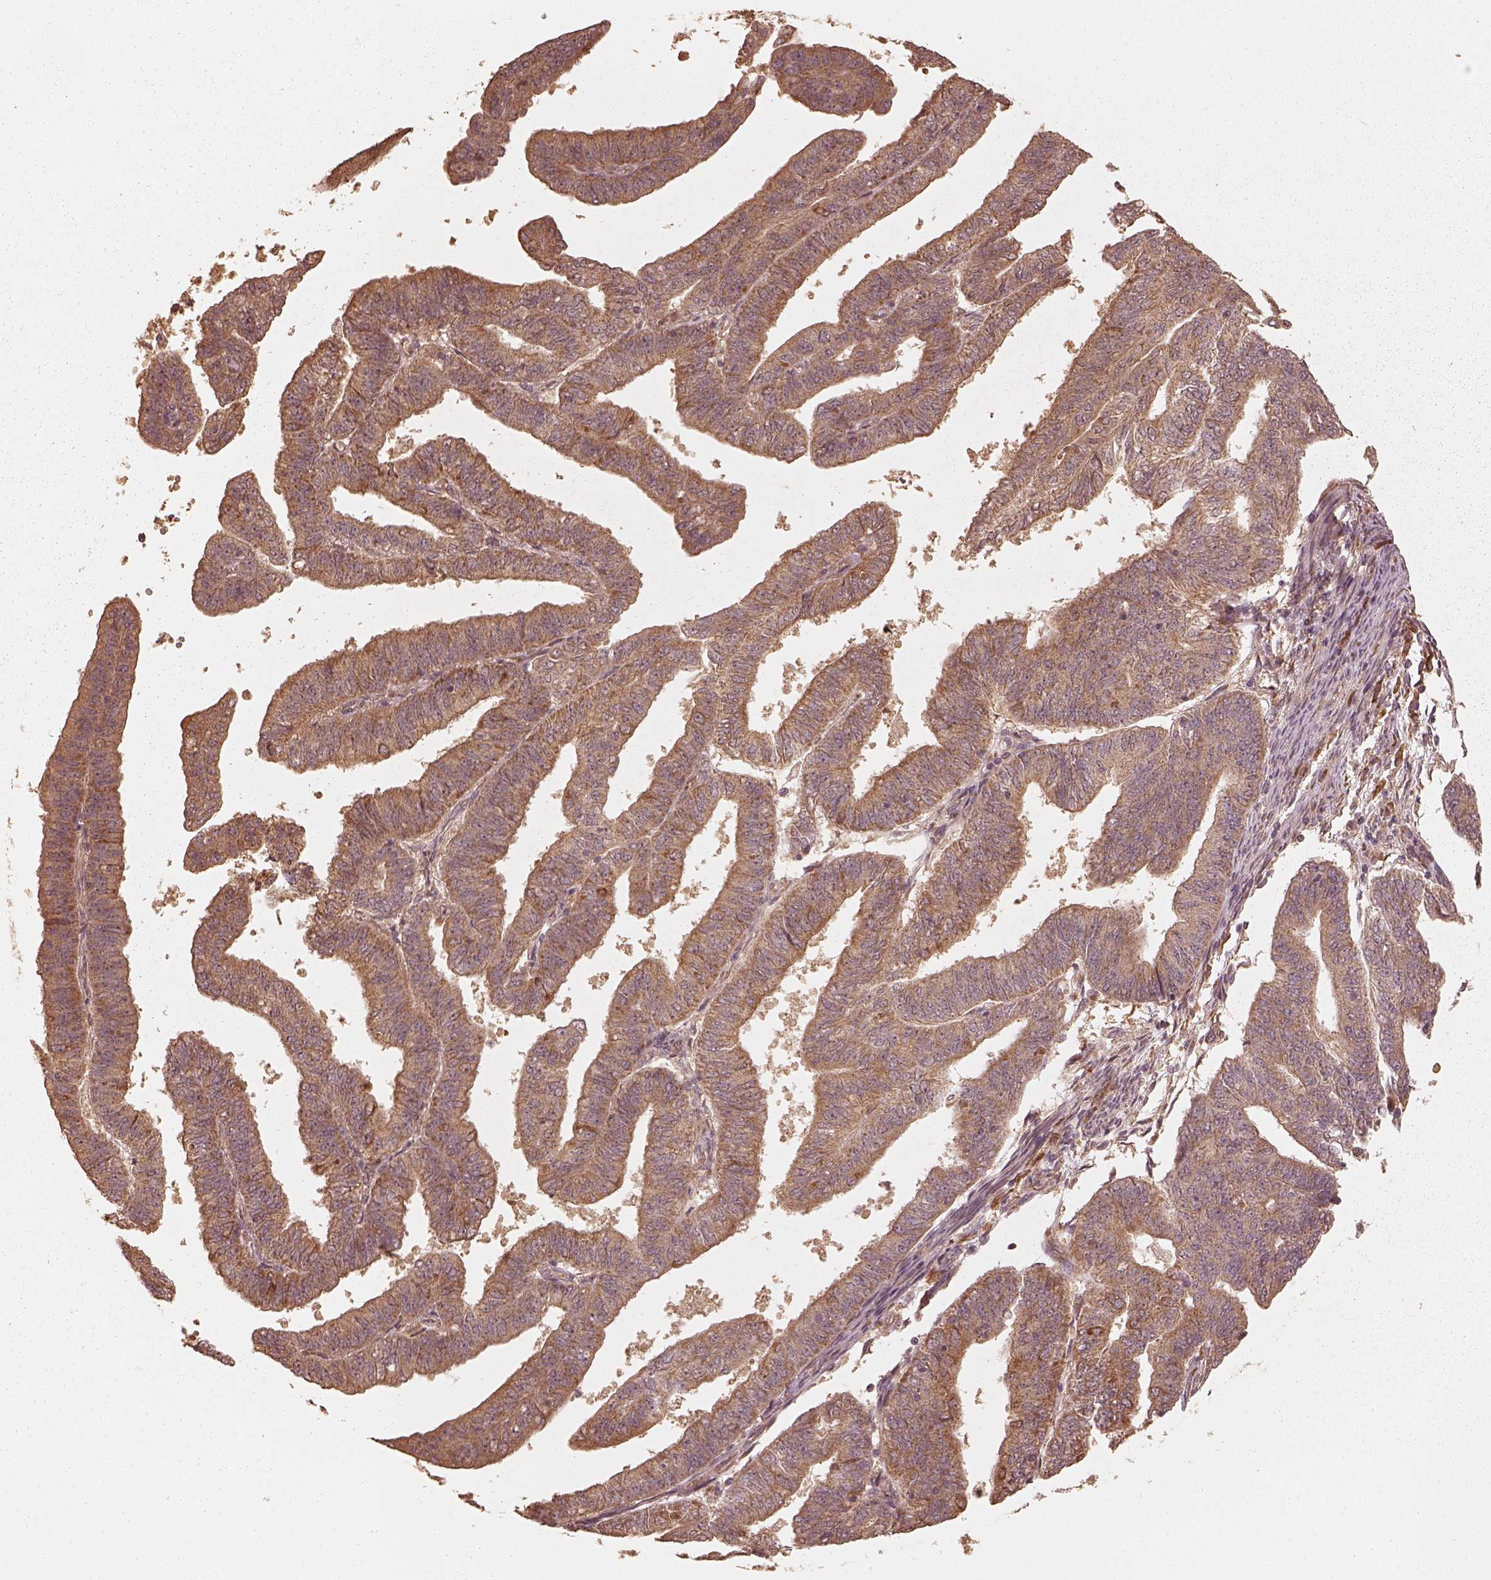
{"staining": {"intensity": "moderate", "quantity": ">75%", "location": "cytoplasmic/membranous"}, "tissue": "endometrial cancer", "cell_type": "Tumor cells", "image_type": "cancer", "snomed": [{"axis": "morphology", "description": "Adenocarcinoma, NOS"}, {"axis": "topography", "description": "Endometrium"}], "caption": "Moderate cytoplasmic/membranous protein expression is present in about >75% of tumor cells in endometrial adenocarcinoma.", "gene": "DNAJC25", "patient": {"sex": "female", "age": 82}}